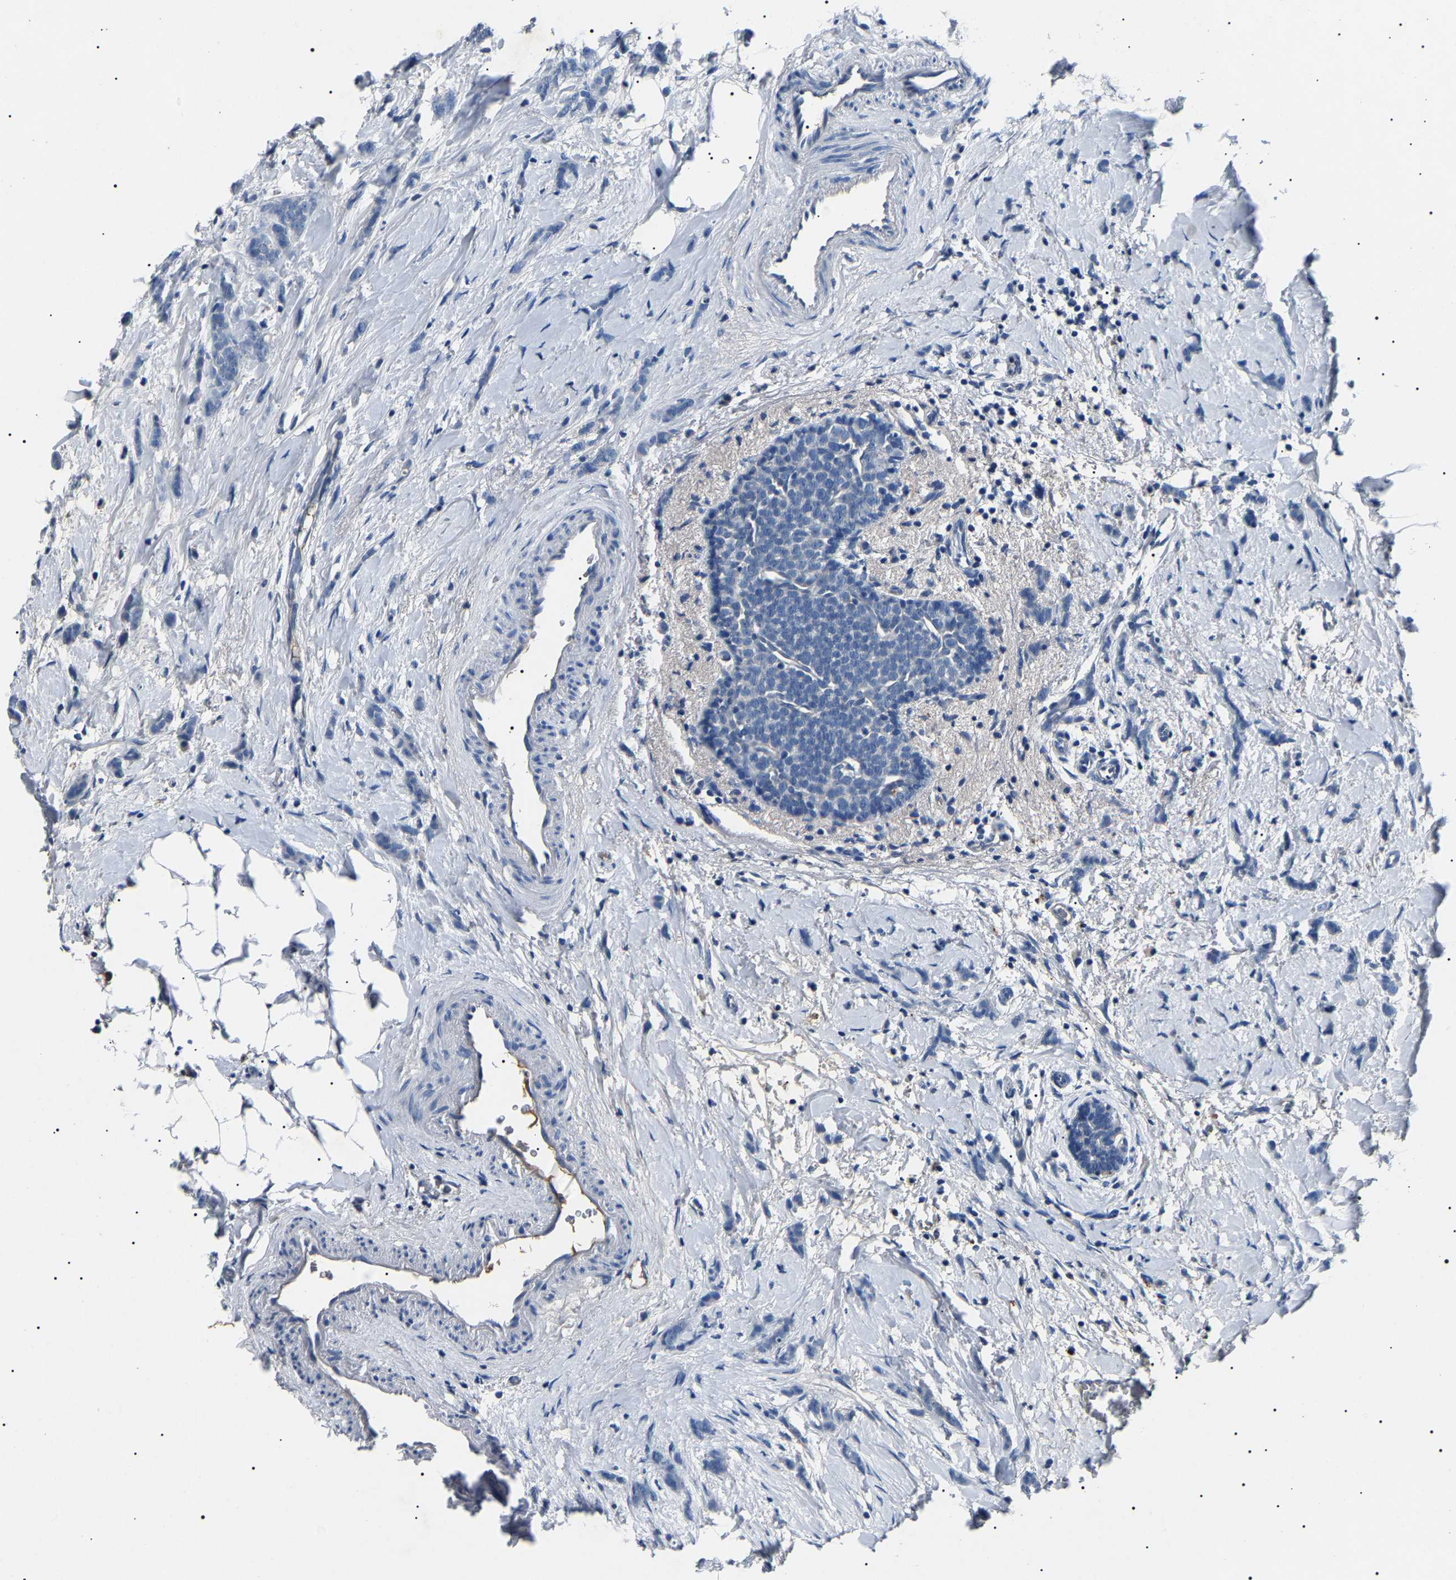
{"staining": {"intensity": "negative", "quantity": "none", "location": "none"}, "tissue": "breast cancer", "cell_type": "Tumor cells", "image_type": "cancer", "snomed": [{"axis": "morphology", "description": "Lobular carcinoma, in situ"}, {"axis": "morphology", "description": "Lobular carcinoma"}, {"axis": "topography", "description": "Breast"}], "caption": "Histopathology image shows no significant protein expression in tumor cells of breast cancer (lobular carcinoma in situ).", "gene": "KLK15", "patient": {"sex": "female", "age": 41}}